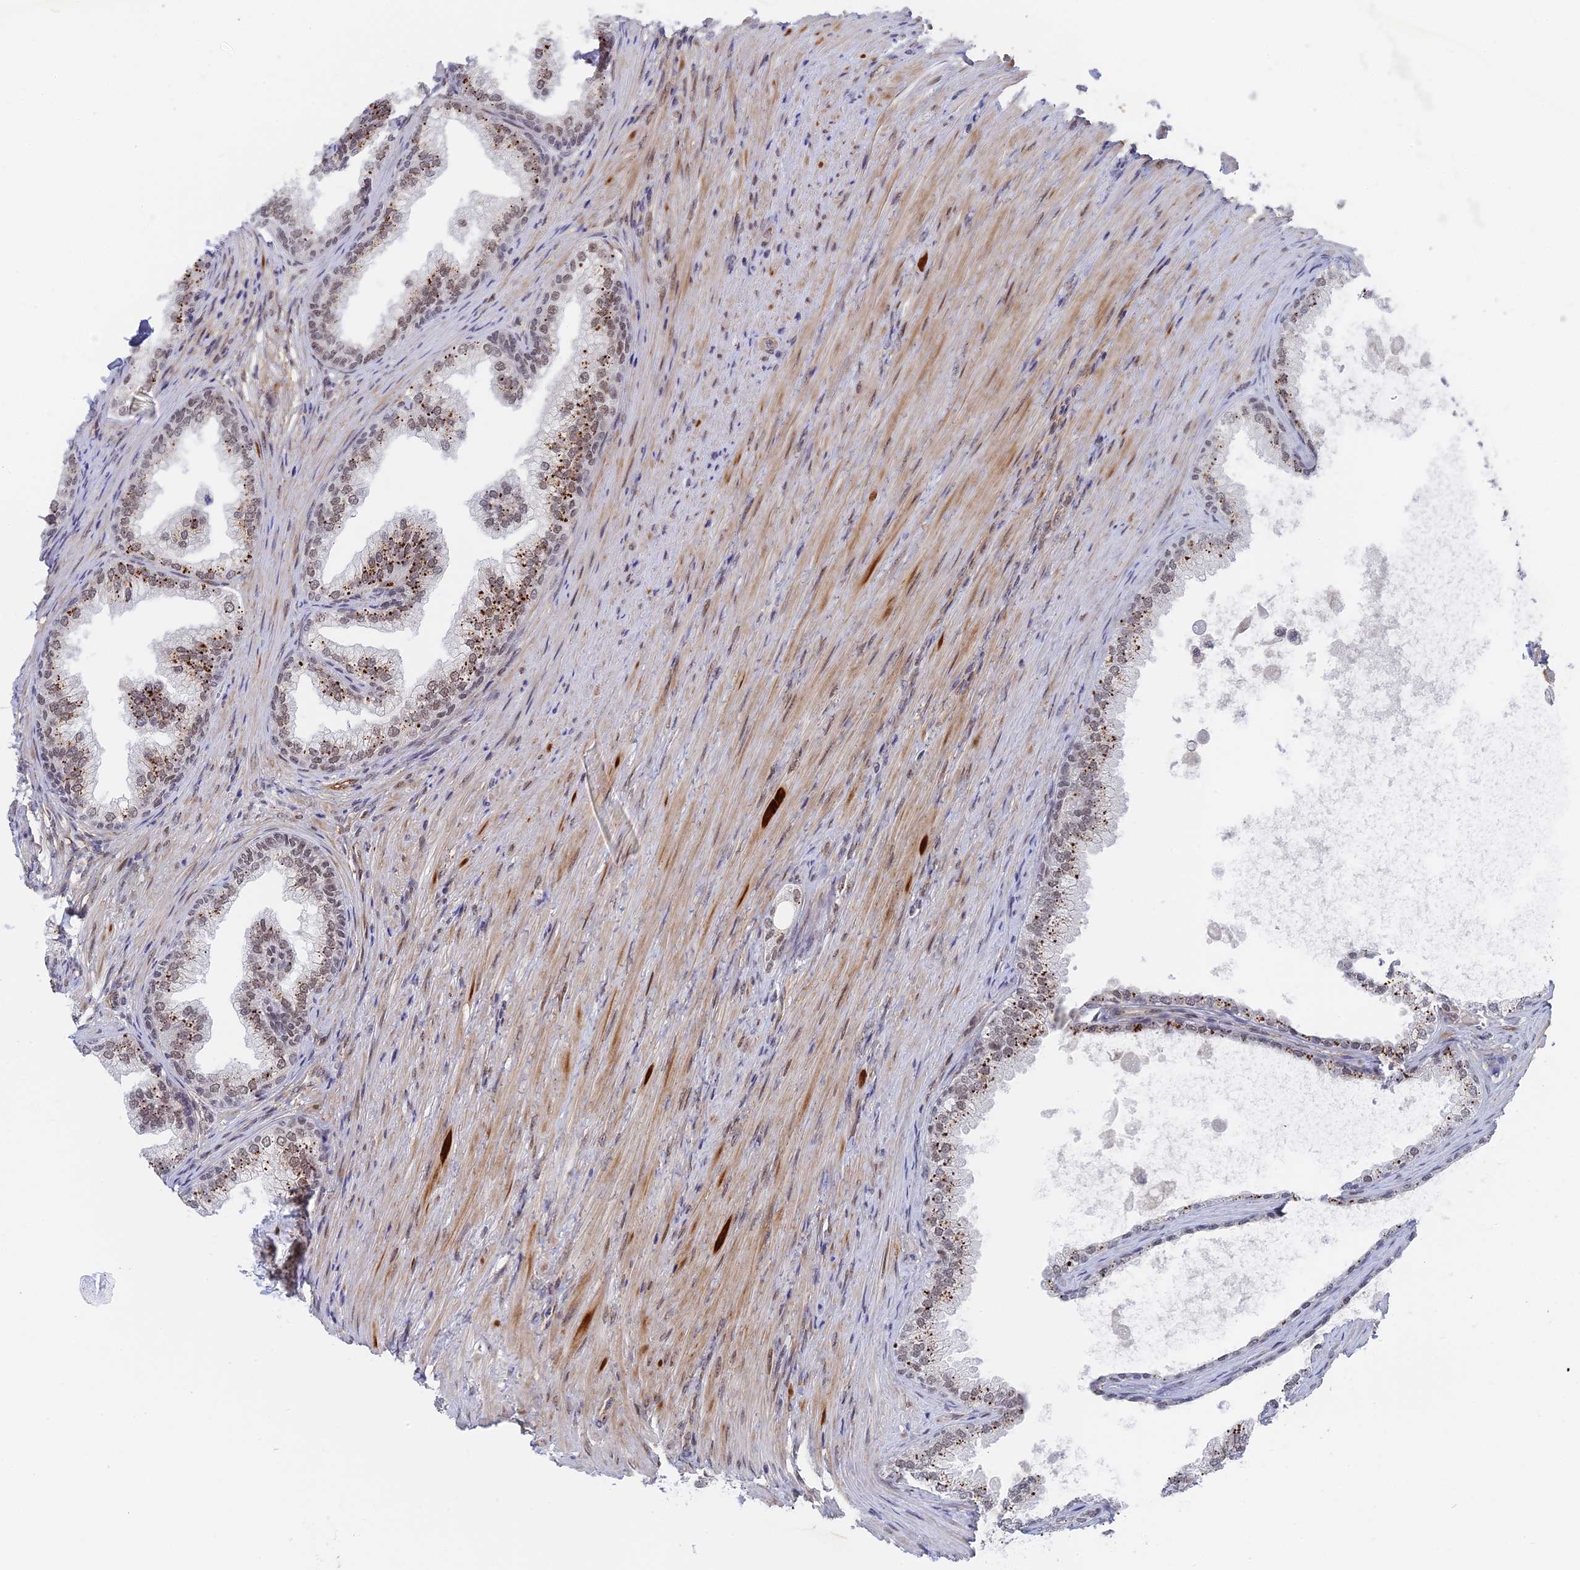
{"staining": {"intensity": "moderate", "quantity": "25%-75%", "location": "cytoplasmic/membranous"}, "tissue": "prostate", "cell_type": "Glandular cells", "image_type": "normal", "snomed": [{"axis": "morphology", "description": "Normal tissue, NOS"}, {"axis": "topography", "description": "Prostate"}], "caption": "Protein staining exhibits moderate cytoplasmic/membranous expression in about 25%-75% of glandular cells in normal prostate. (IHC, brightfield microscopy, high magnification).", "gene": "CCDC85A", "patient": {"sex": "male", "age": 76}}